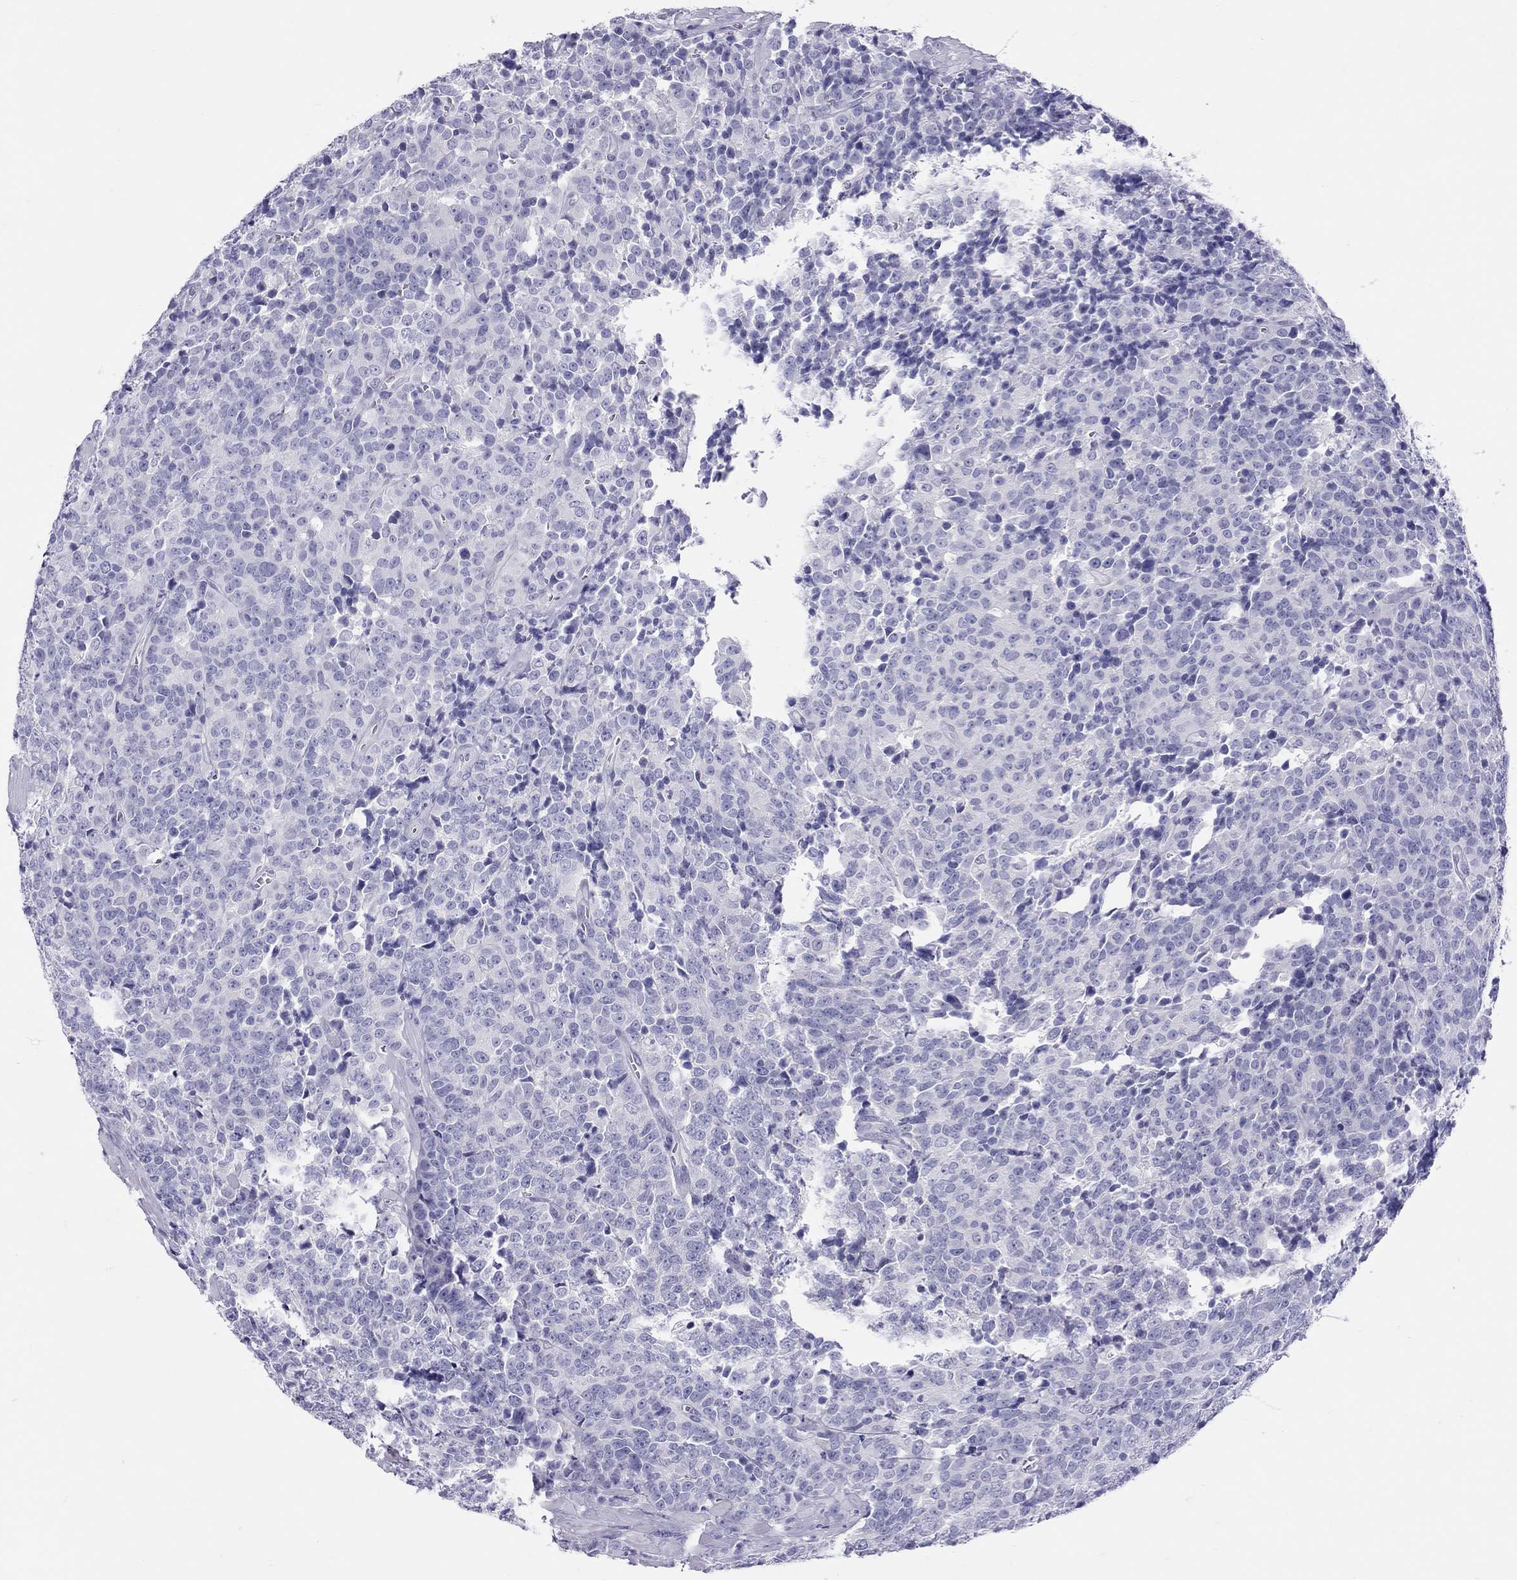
{"staining": {"intensity": "negative", "quantity": "none", "location": "none"}, "tissue": "prostate cancer", "cell_type": "Tumor cells", "image_type": "cancer", "snomed": [{"axis": "morphology", "description": "Adenocarcinoma, NOS"}, {"axis": "topography", "description": "Prostate"}], "caption": "Prostate adenocarcinoma was stained to show a protein in brown. There is no significant staining in tumor cells.", "gene": "PSMB11", "patient": {"sex": "male", "age": 67}}